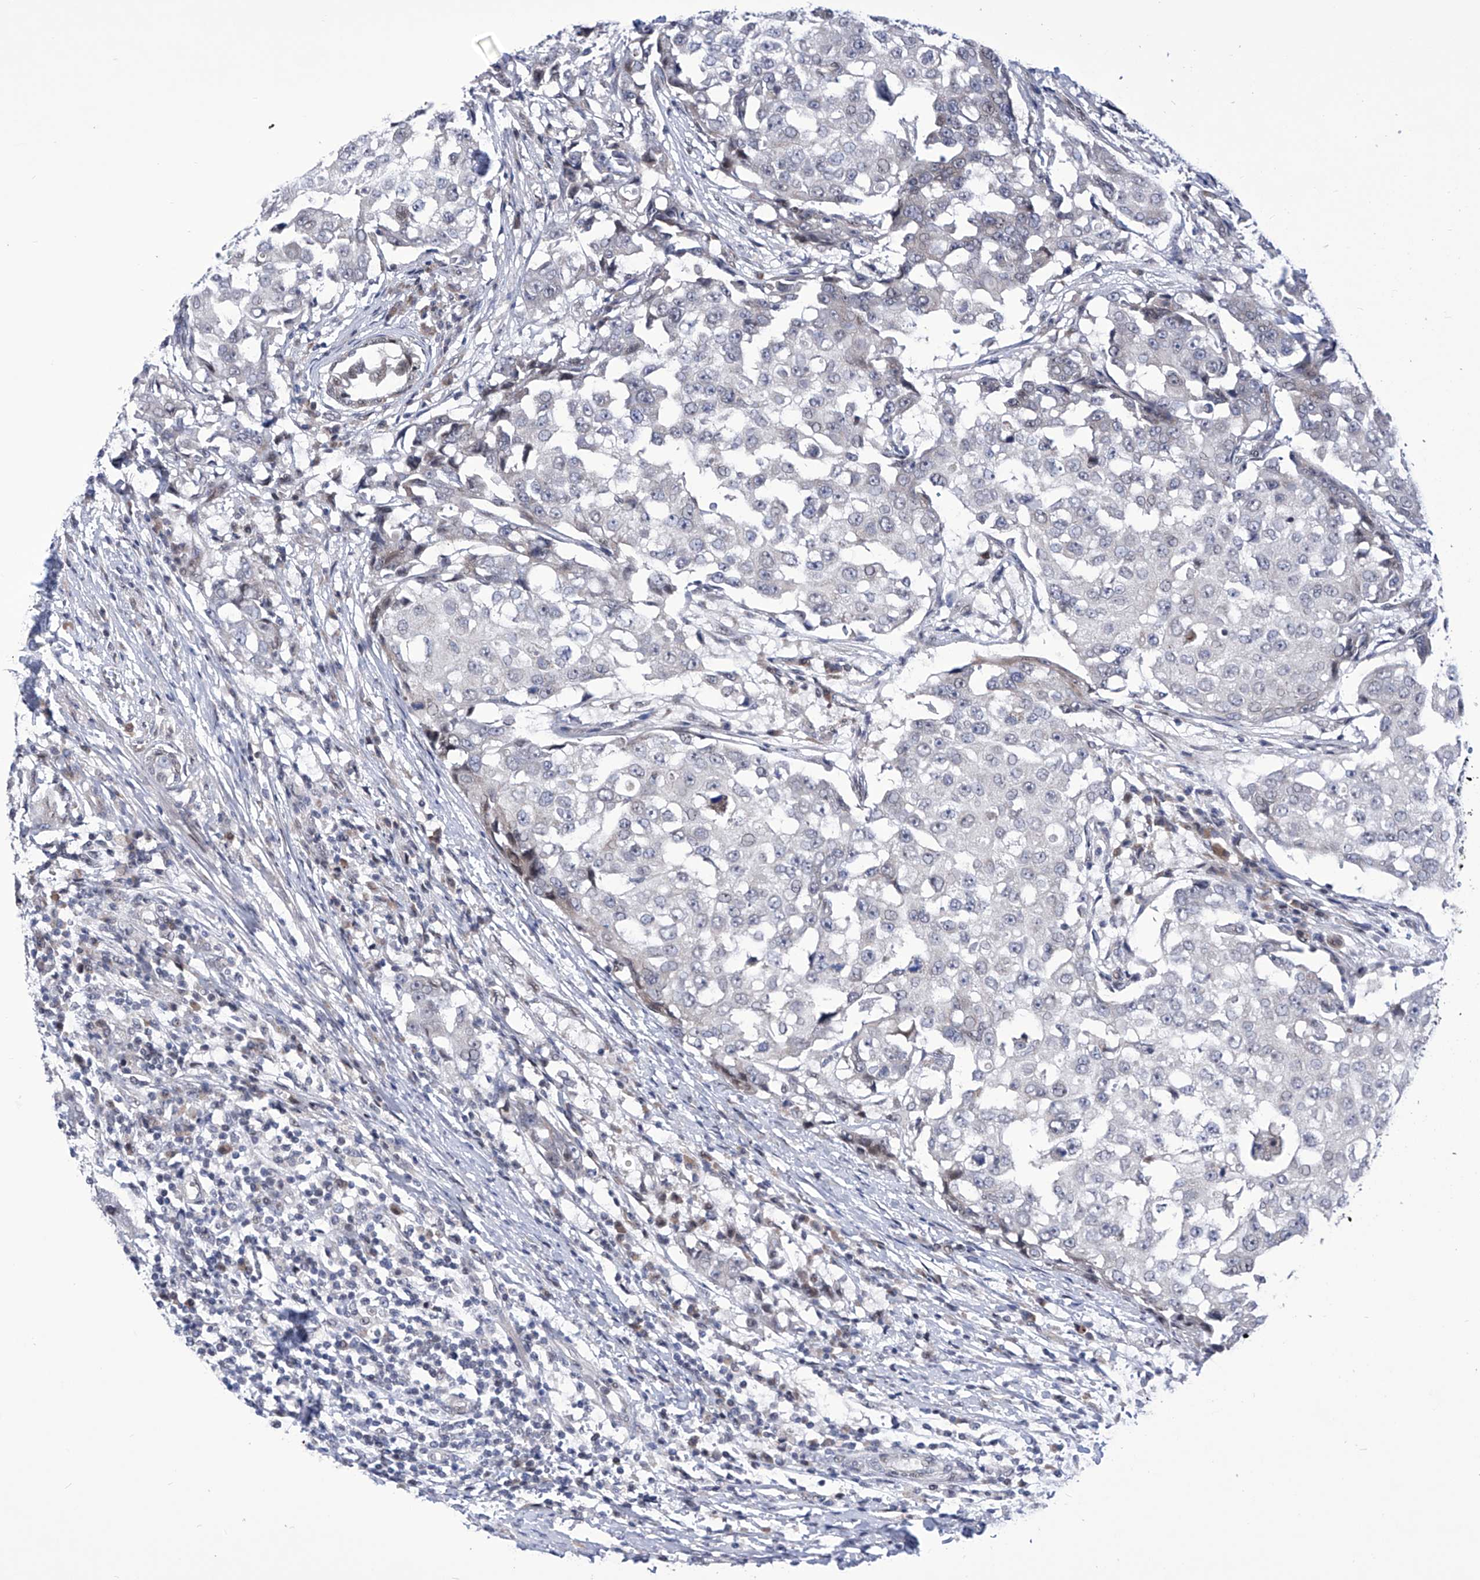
{"staining": {"intensity": "negative", "quantity": "none", "location": "none"}, "tissue": "breast cancer", "cell_type": "Tumor cells", "image_type": "cancer", "snomed": [{"axis": "morphology", "description": "Duct carcinoma"}, {"axis": "topography", "description": "Breast"}], "caption": "An IHC histopathology image of breast cancer (infiltrating ductal carcinoma) is shown. There is no staining in tumor cells of breast cancer (infiltrating ductal carcinoma). (DAB immunohistochemistry (IHC), high magnification).", "gene": "NUFIP1", "patient": {"sex": "female", "age": 27}}